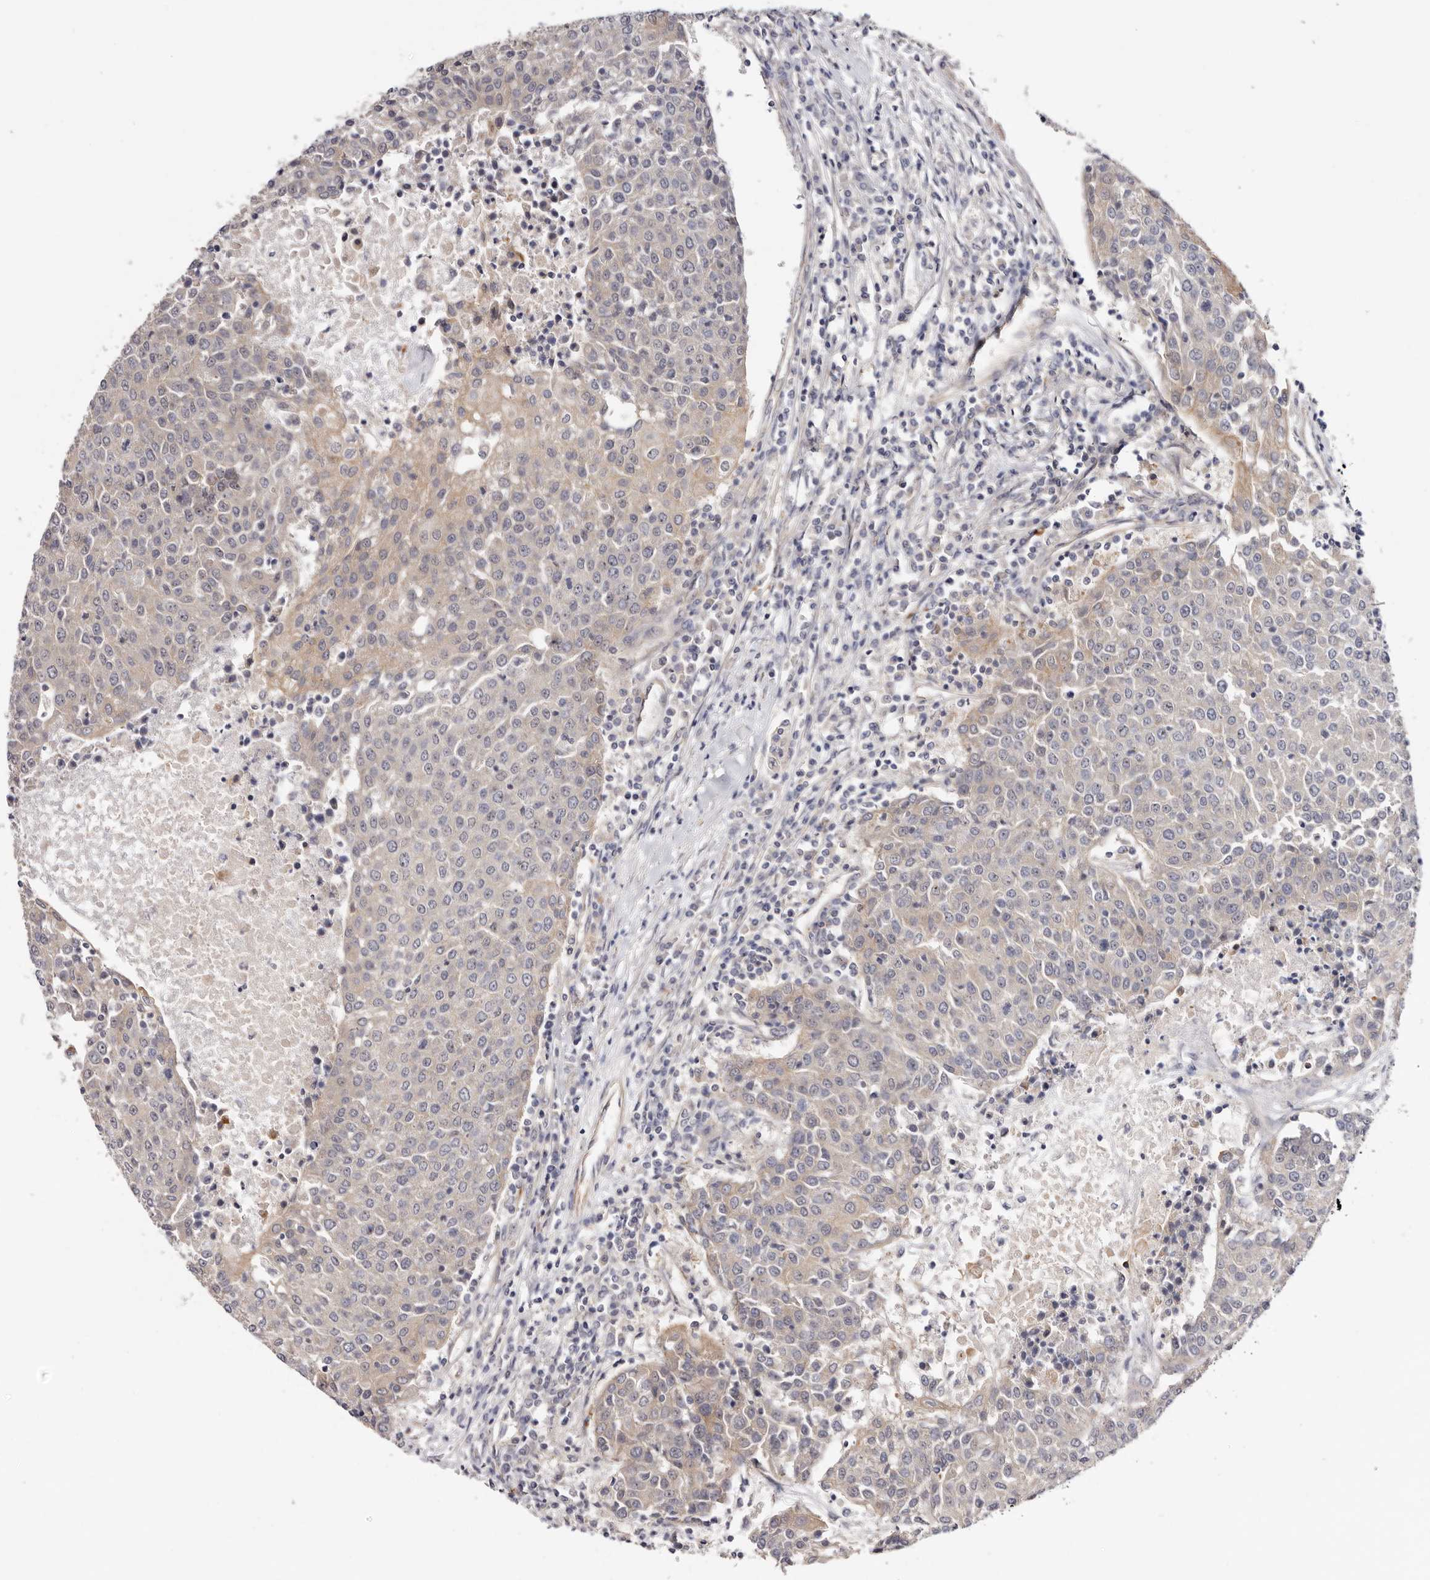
{"staining": {"intensity": "weak", "quantity": "<25%", "location": "cytoplasmic/membranous,nuclear"}, "tissue": "urothelial cancer", "cell_type": "Tumor cells", "image_type": "cancer", "snomed": [{"axis": "morphology", "description": "Urothelial carcinoma, High grade"}, {"axis": "topography", "description": "Urinary bladder"}], "caption": "There is no significant expression in tumor cells of urothelial carcinoma (high-grade).", "gene": "PANK4", "patient": {"sex": "female", "age": 85}}